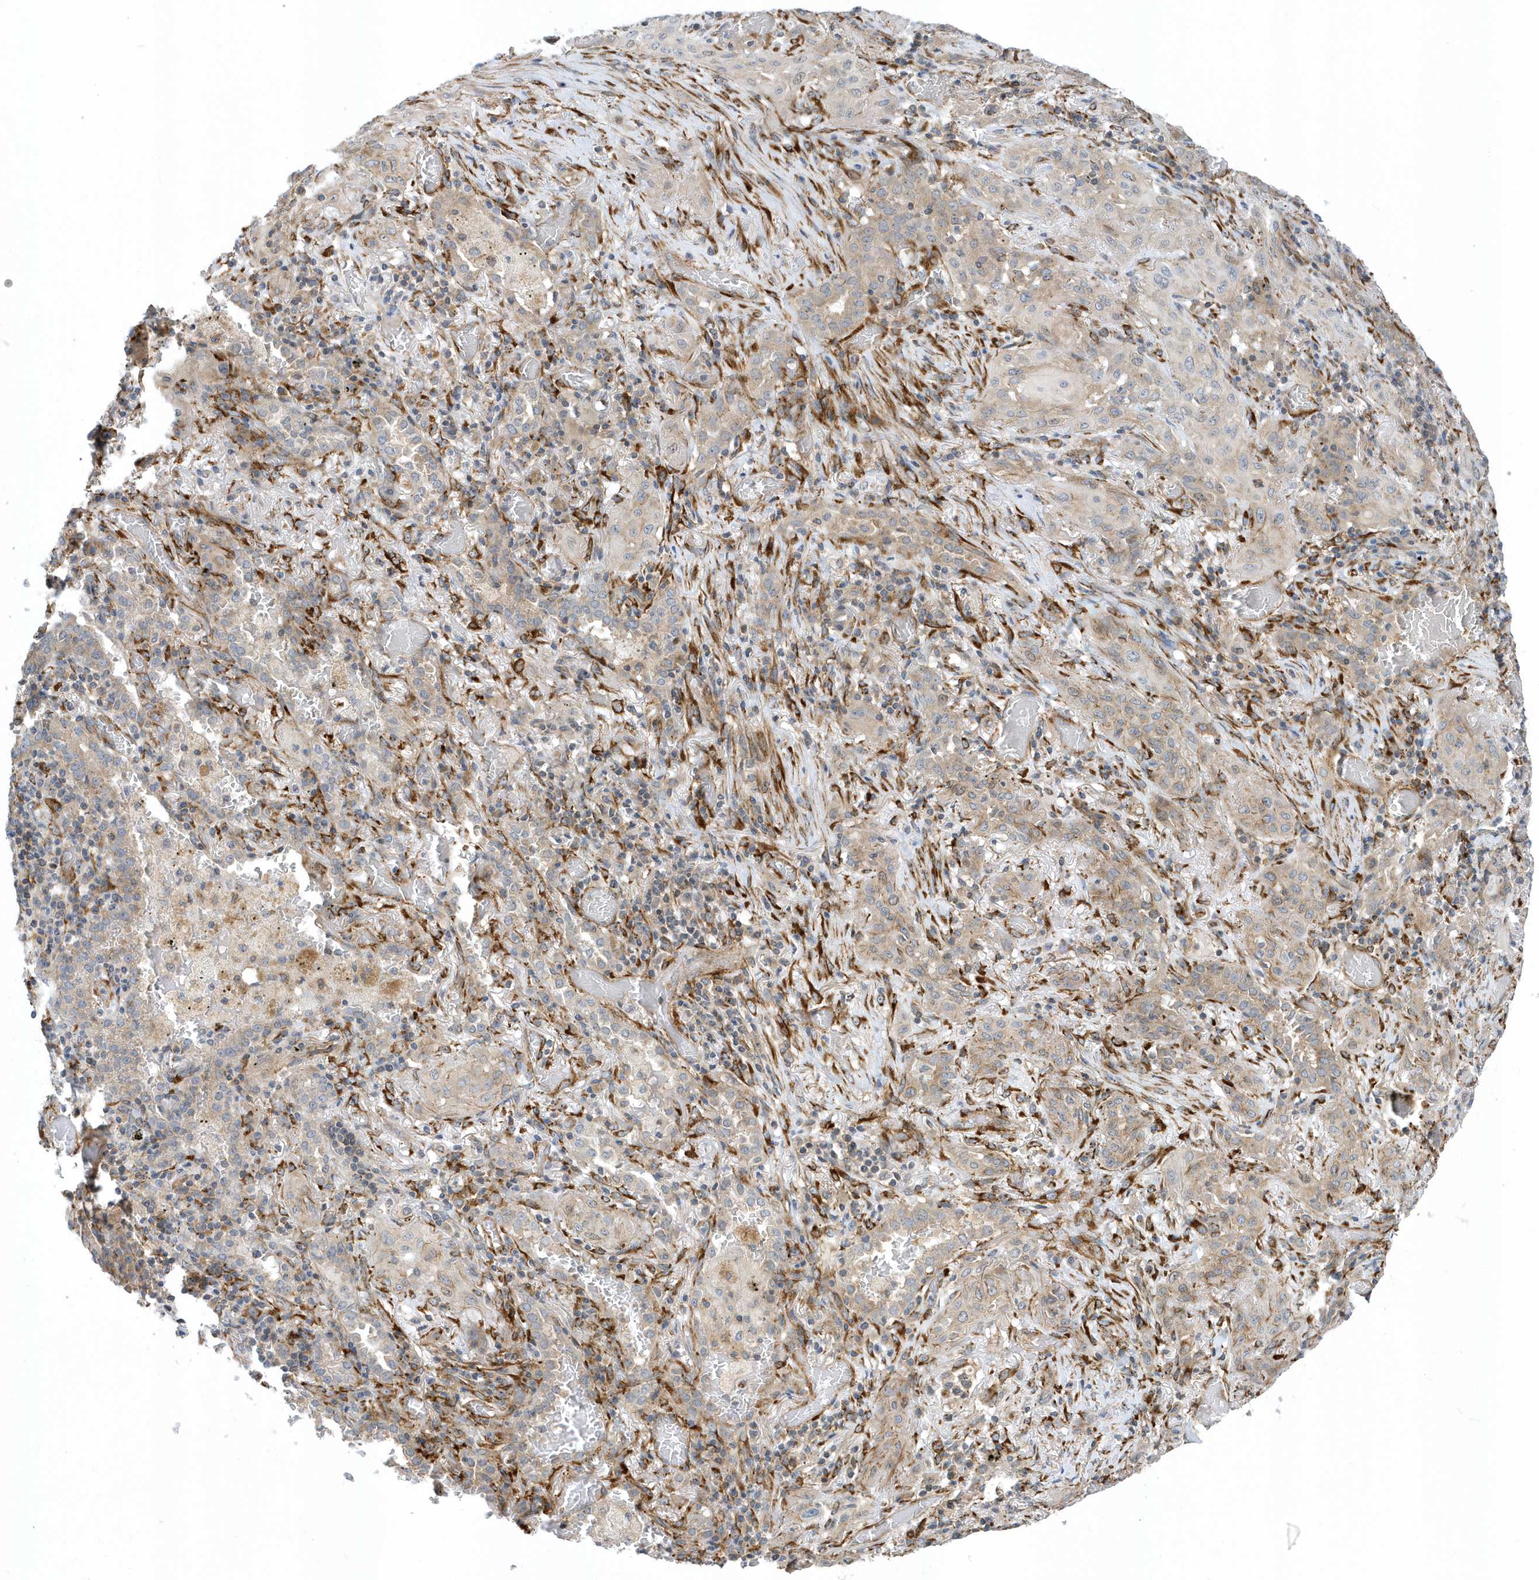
{"staining": {"intensity": "weak", "quantity": "<25%", "location": "cytoplasmic/membranous"}, "tissue": "lung cancer", "cell_type": "Tumor cells", "image_type": "cancer", "snomed": [{"axis": "morphology", "description": "Squamous cell carcinoma, NOS"}, {"axis": "topography", "description": "Lung"}], "caption": "An immunohistochemistry (IHC) histopathology image of squamous cell carcinoma (lung) is shown. There is no staining in tumor cells of squamous cell carcinoma (lung). (Stains: DAB immunohistochemistry with hematoxylin counter stain, Microscopy: brightfield microscopy at high magnification).", "gene": "HRH4", "patient": {"sex": "female", "age": 47}}